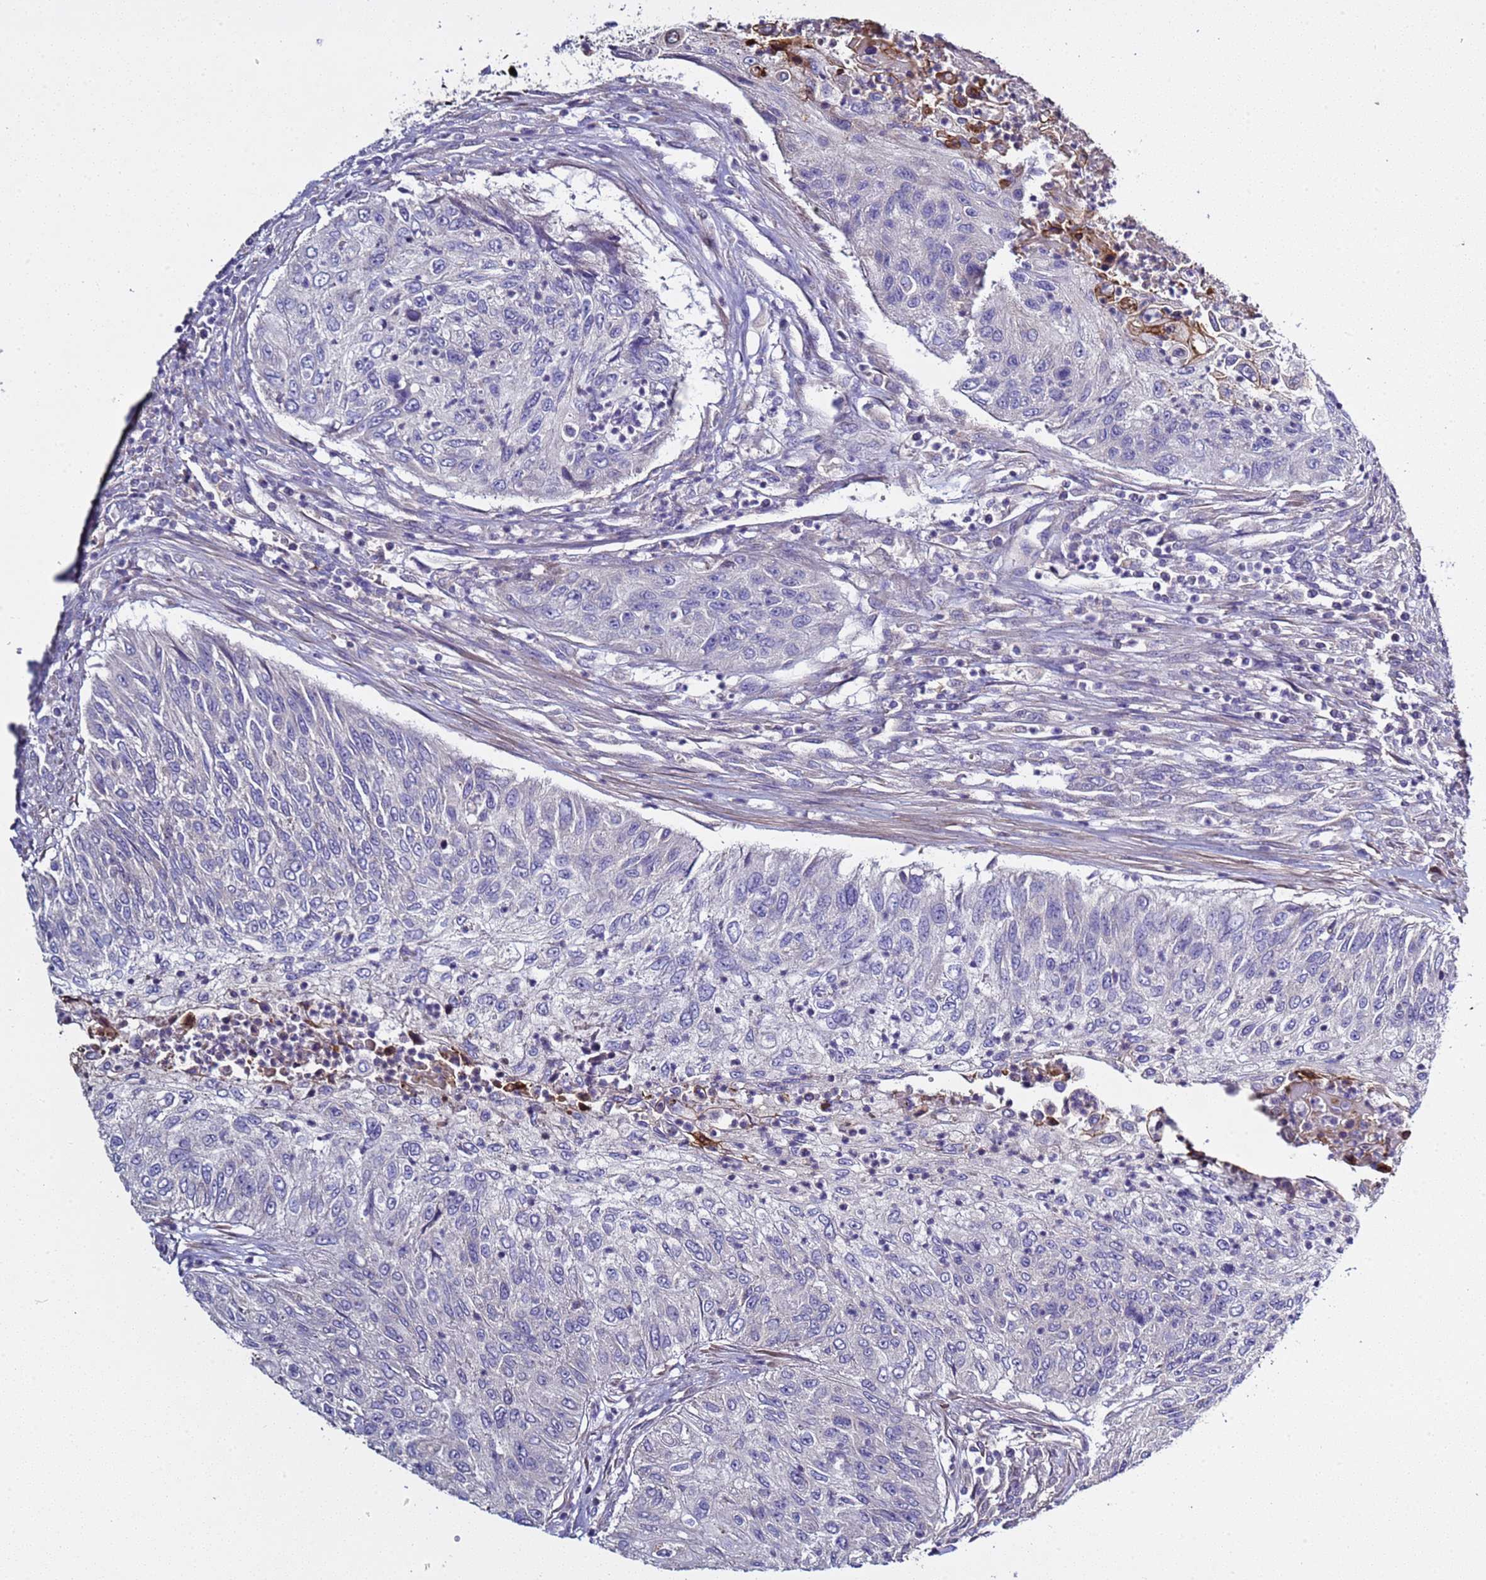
{"staining": {"intensity": "negative", "quantity": "none", "location": "none"}, "tissue": "urothelial cancer", "cell_type": "Tumor cells", "image_type": "cancer", "snomed": [{"axis": "morphology", "description": "Urothelial carcinoma, High grade"}, {"axis": "topography", "description": "Urinary bladder"}], "caption": "Urothelial carcinoma (high-grade) was stained to show a protein in brown. There is no significant expression in tumor cells. (DAB (3,3'-diaminobenzidine) immunohistochemistry (IHC) visualized using brightfield microscopy, high magnification).", "gene": "RABL2B", "patient": {"sex": "female", "age": 60}}